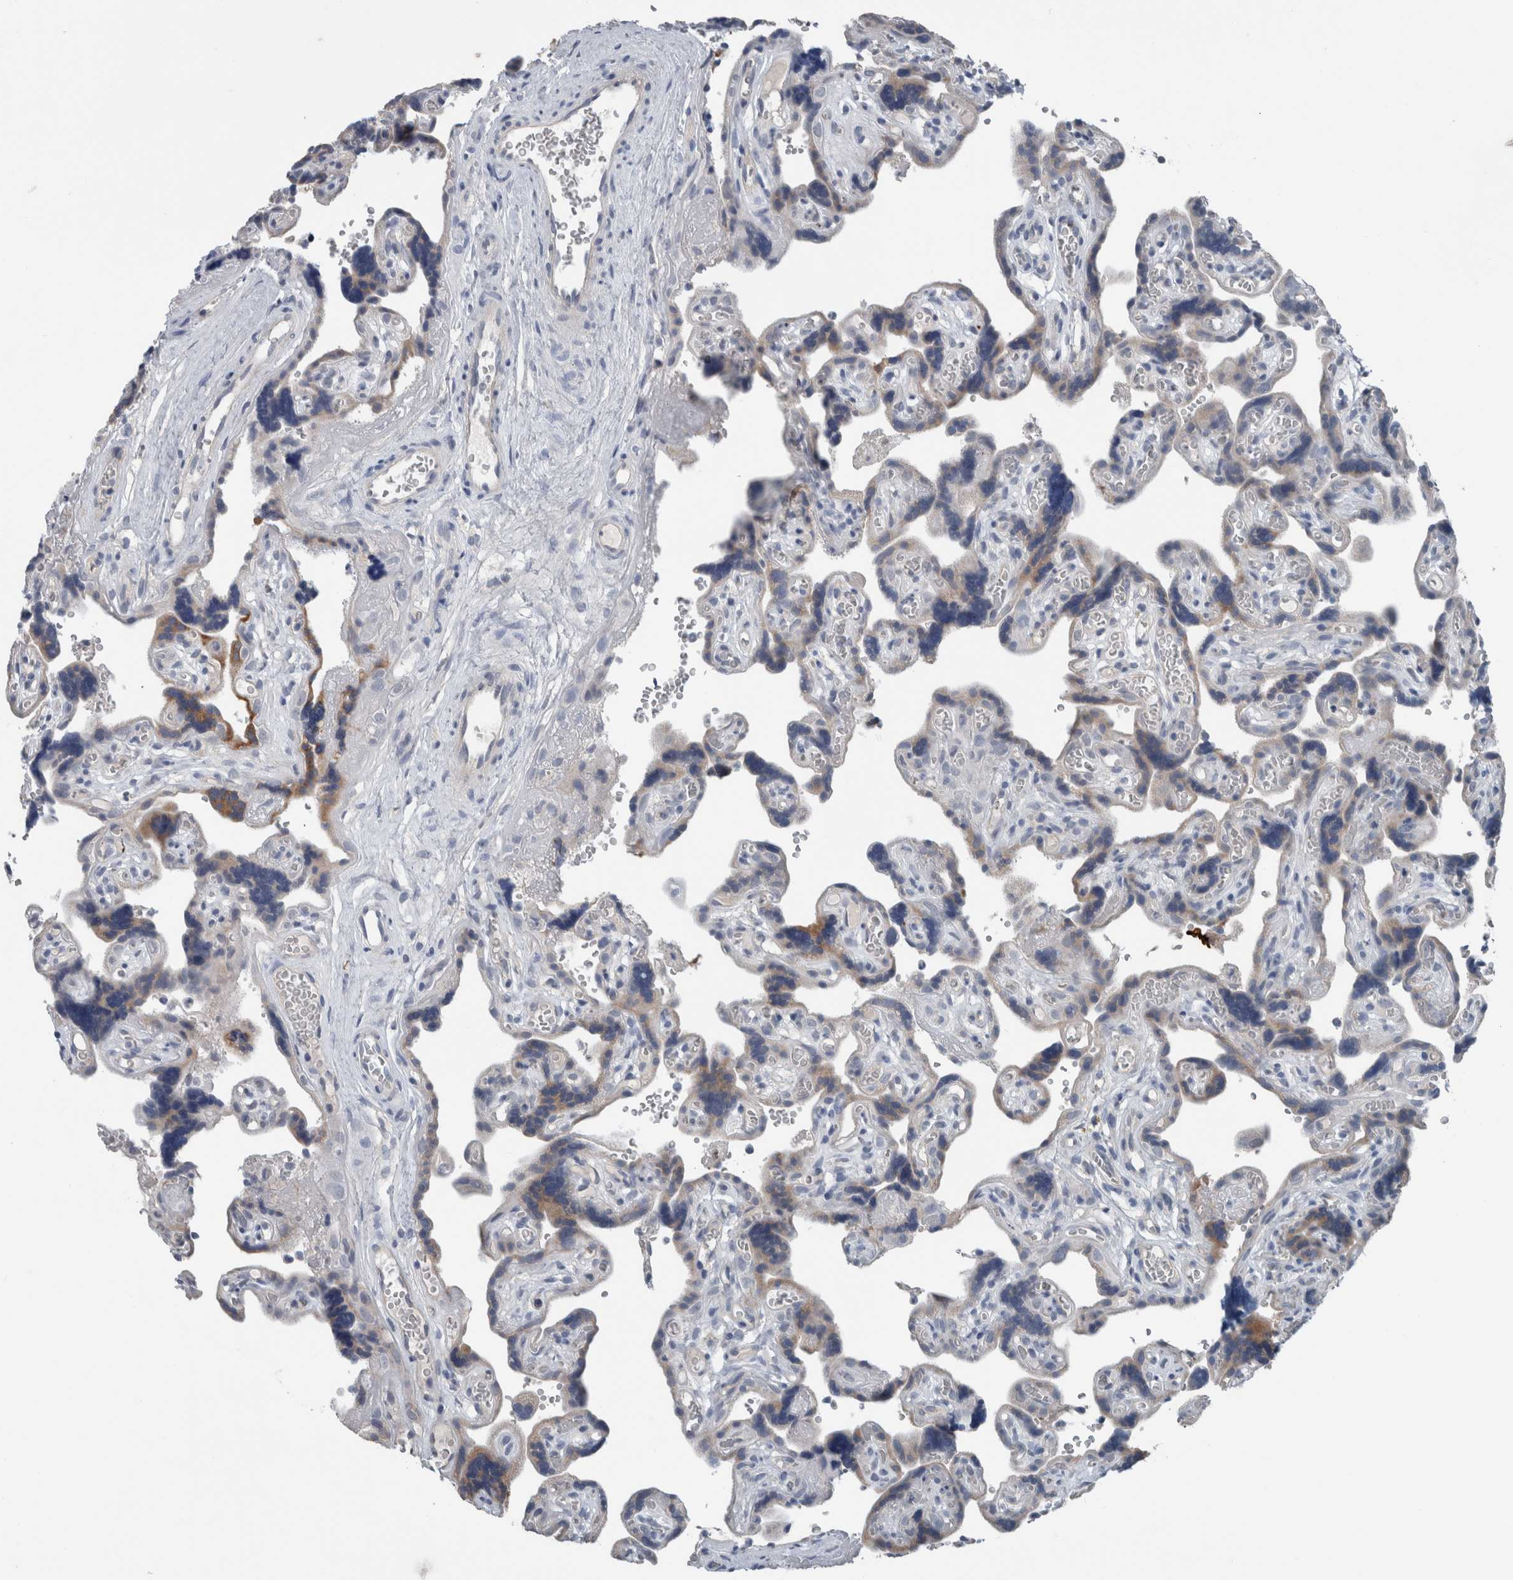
{"staining": {"intensity": "moderate", "quantity": "<25%", "location": "cytoplasmic/membranous"}, "tissue": "placenta", "cell_type": "Trophoblastic cells", "image_type": "normal", "snomed": [{"axis": "morphology", "description": "Normal tissue, NOS"}, {"axis": "topography", "description": "Placenta"}], "caption": "A high-resolution photomicrograph shows IHC staining of normal placenta, which displays moderate cytoplasmic/membranous positivity in about <25% of trophoblastic cells. (IHC, brightfield microscopy, high magnification).", "gene": "CRNN", "patient": {"sex": "female", "age": 30}}